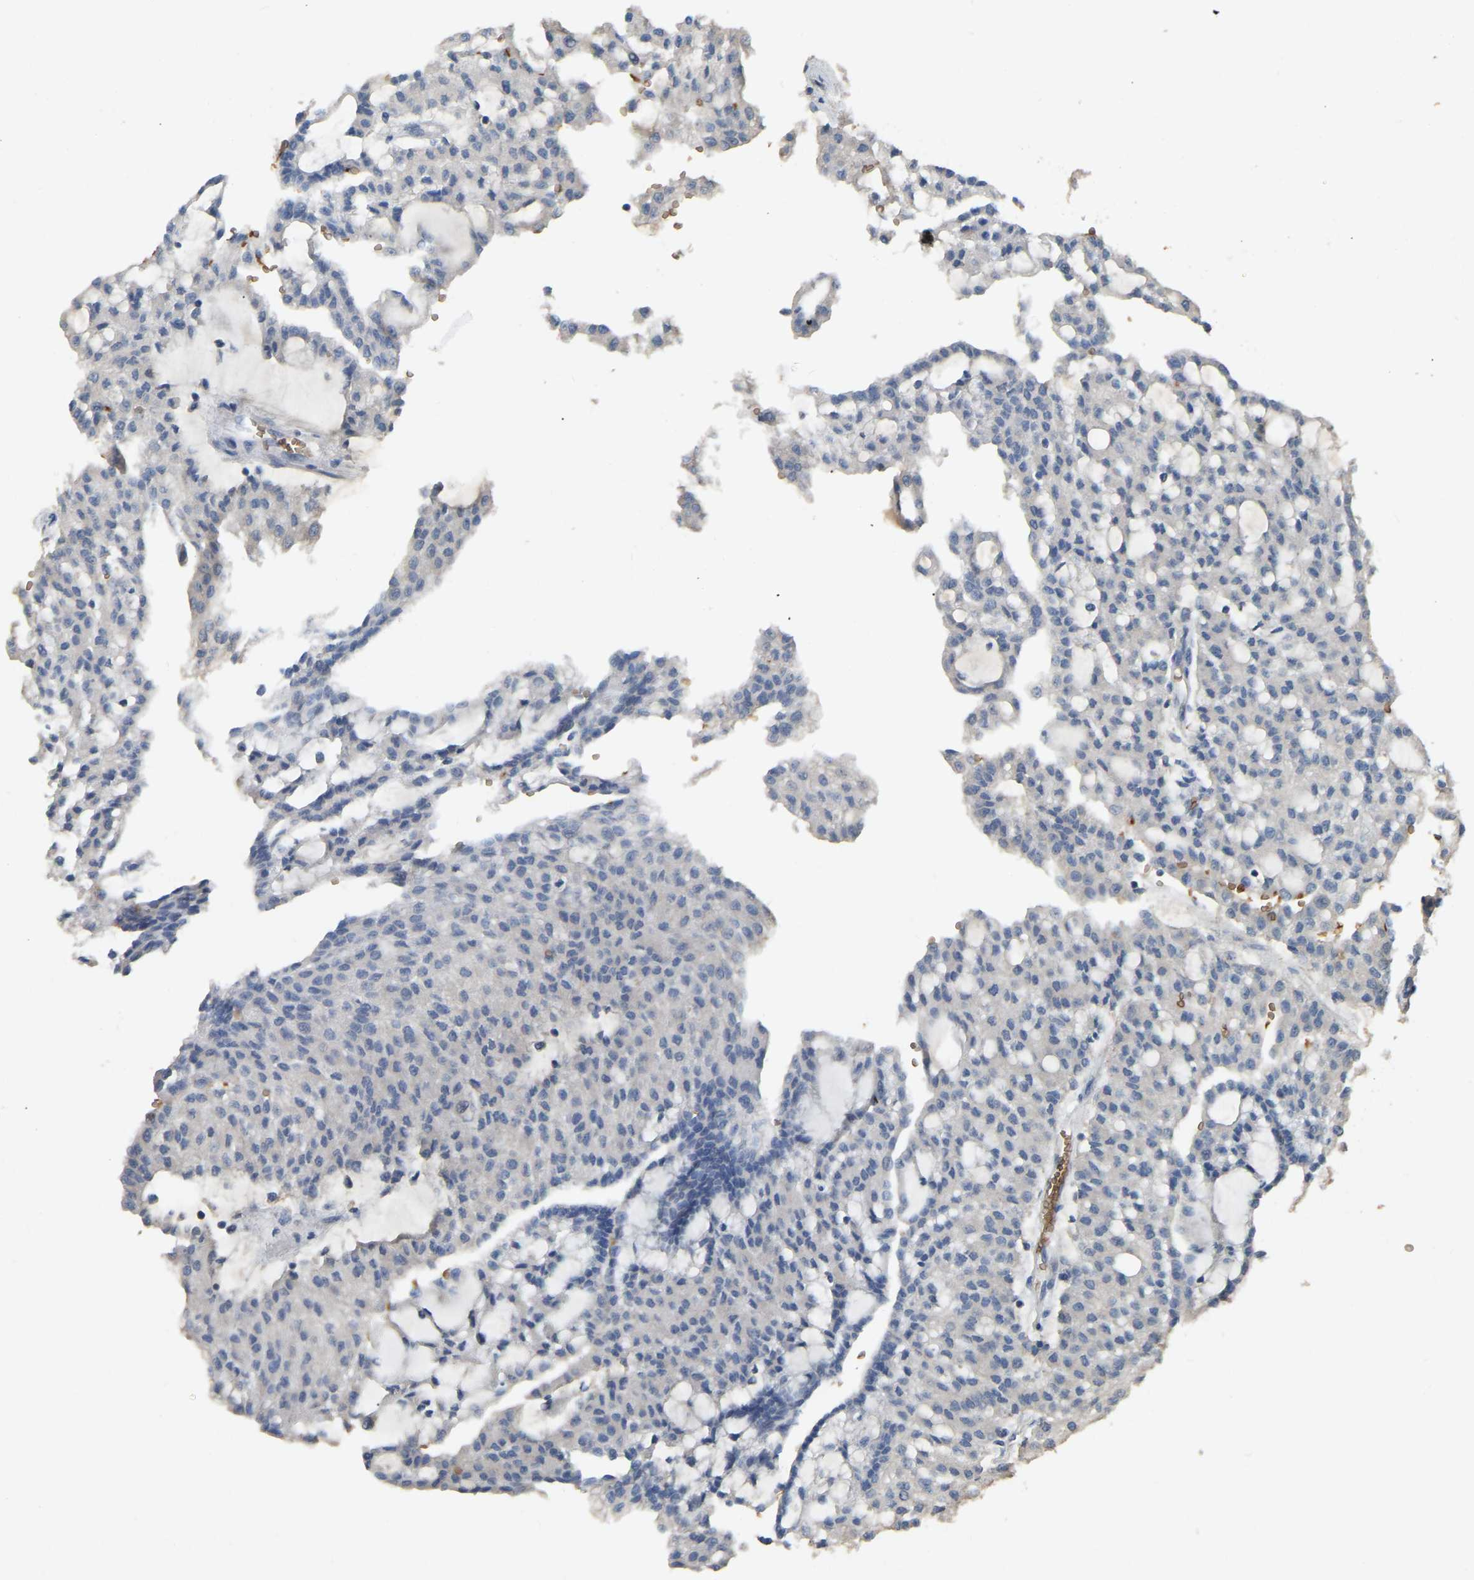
{"staining": {"intensity": "negative", "quantity": "none", "location": "none"}, "tissue": "renal cancer", "cell_type": "Tumor cells", "image_type": "cancer", "snomed": [{"axis": "morphology", "description": "Adenocarcinoma, NOS"}, {"axis": "topography", "description": "Kidney"}], "caption": "The image shows no significant positivity in tumor cells of adenocarcinoma (renal).", "gene": "CFAP298", "patient": {"sex": "male", "age": 63}}